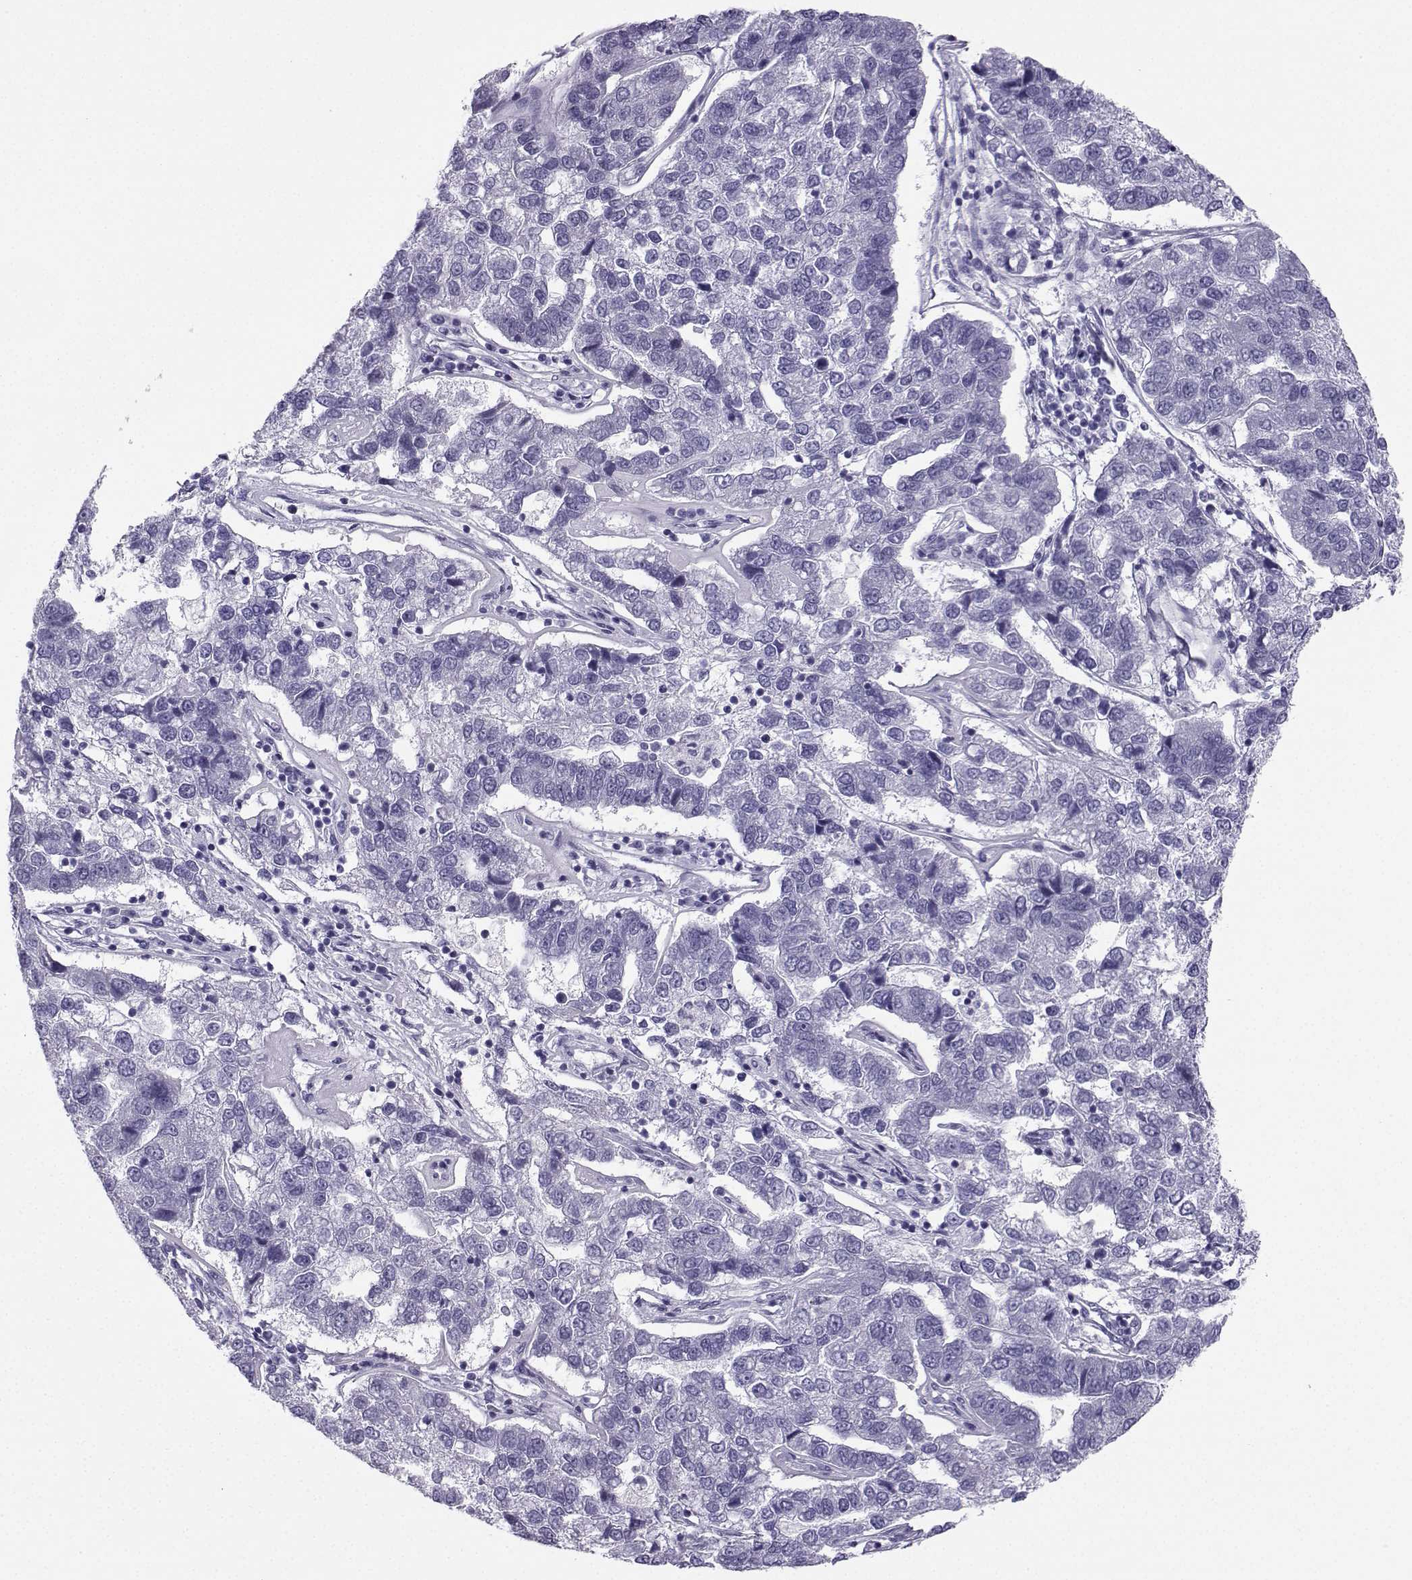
{"staining": {"intensity": "negative", "quantity": "none", "location": "none"}, "tissue": "pancreatic cancer", "cell_type": "Tumor cells", "image_type": "cancer", "snomed": [{"axis": "morphology", "description": "Adenocarcinoma, NOS"}, {"axis": "topography", "description": "Pancreas"}], "caption": "An IHC image of pancreatic cancer is shown. There is no staining in tumor cells of pancreatic cancer.", "gene": "NEFL", "patient": {"sex": "female", "age": 61}}